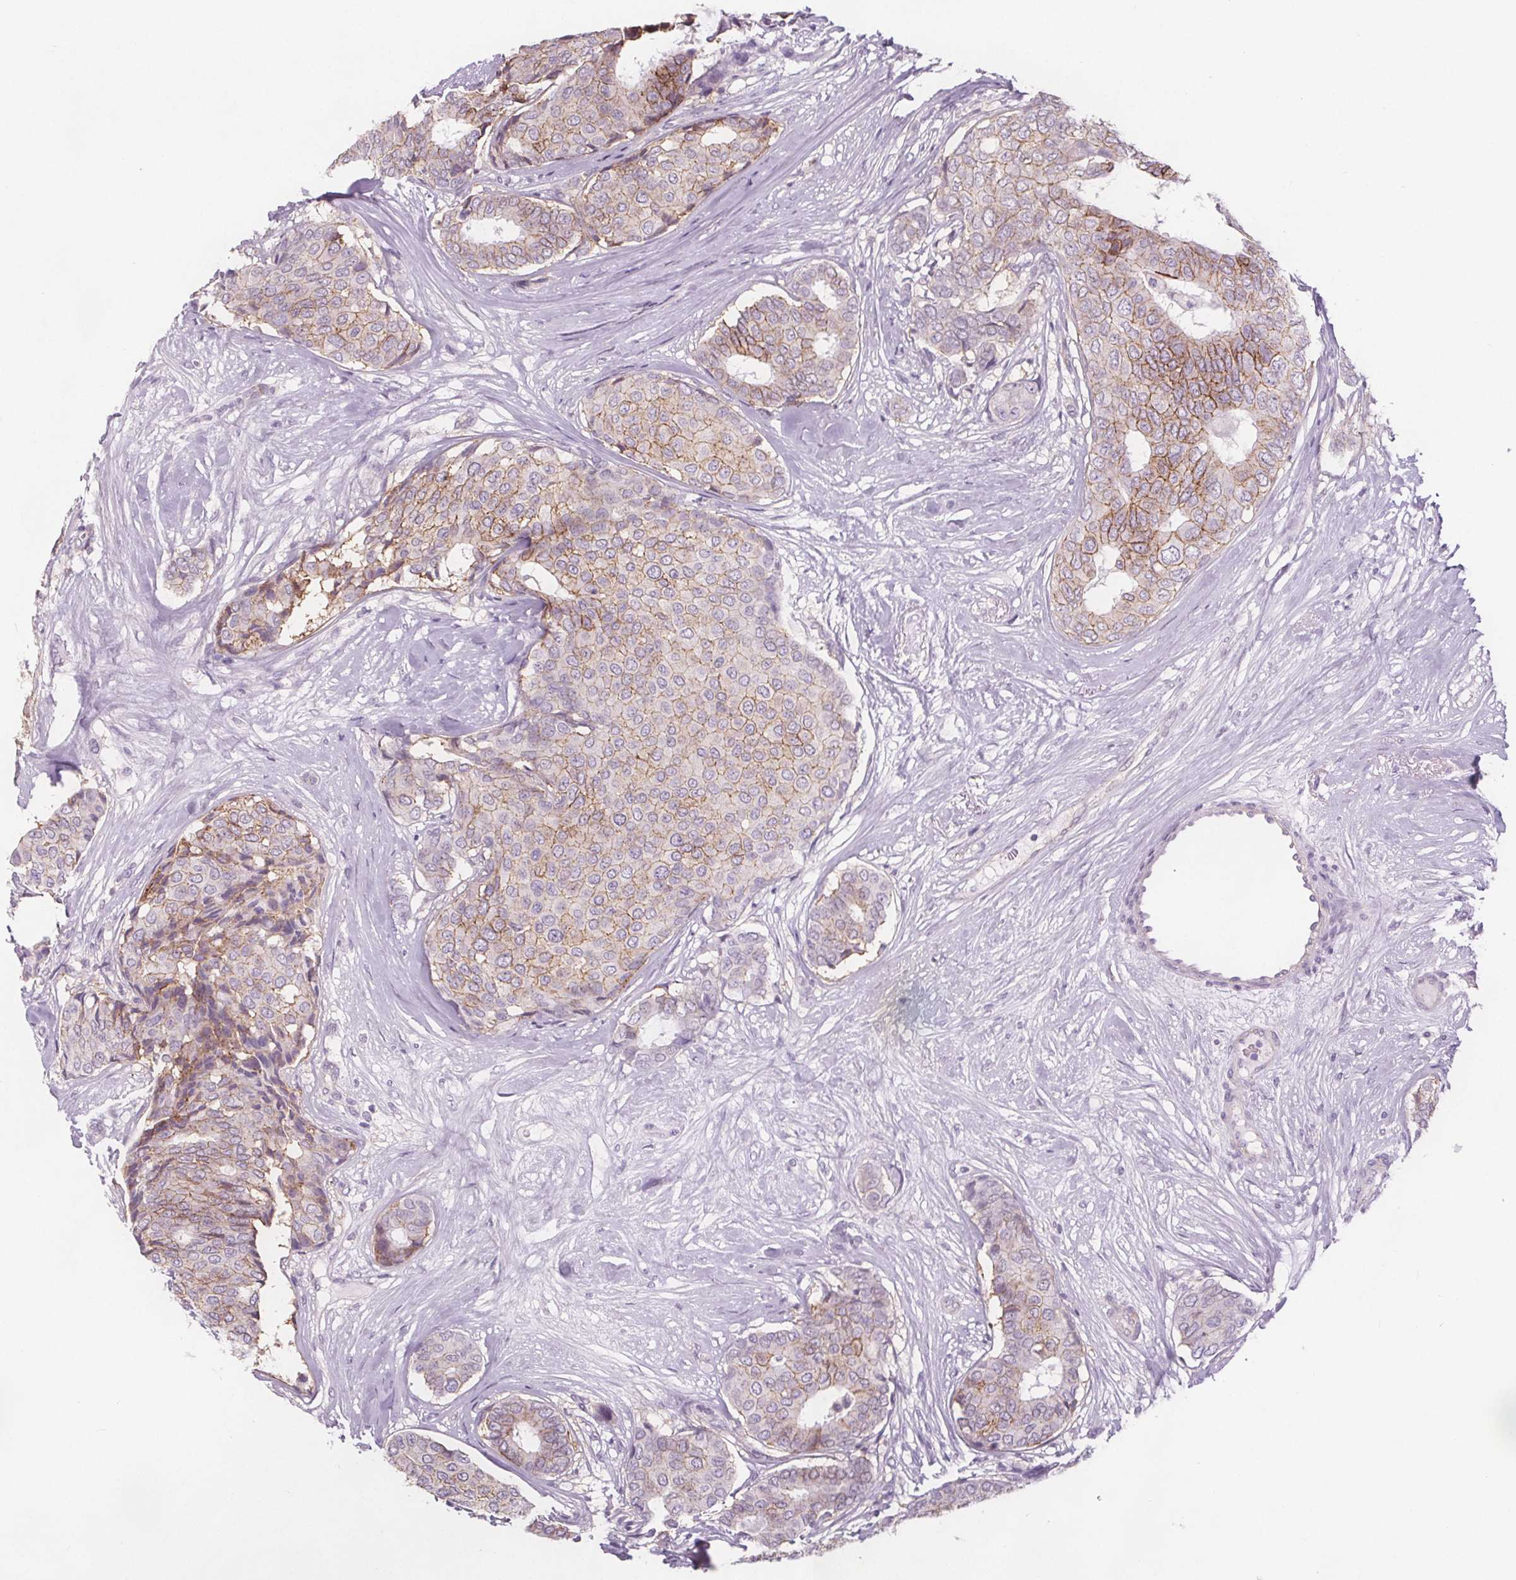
{"staining": {"intensity": "moderate", "quantity": ">75%", "location": "cytoplasmic/membranous"}, "tissue": "breast cancer", "cell_type": "Tumor cells", "image_type": "cancer", "snomed": [{"axis": "morphology", "description": "Duct carcinoma"}, {"axis": "topography", "description": "Breast"}], "caption": "Immunohistochemistry photomicrograph of neoplastic tissue: human breast cancer stained using immunohistochemistry exhibits medium levels of moderate protein expression localized specifically in the cytoplasmic/membranous of tumor cells, appearing as a cytoplasmic/membranous brown color.", "gene": "ATP1A1", "patient": {"sex": "female", "age": 75}}